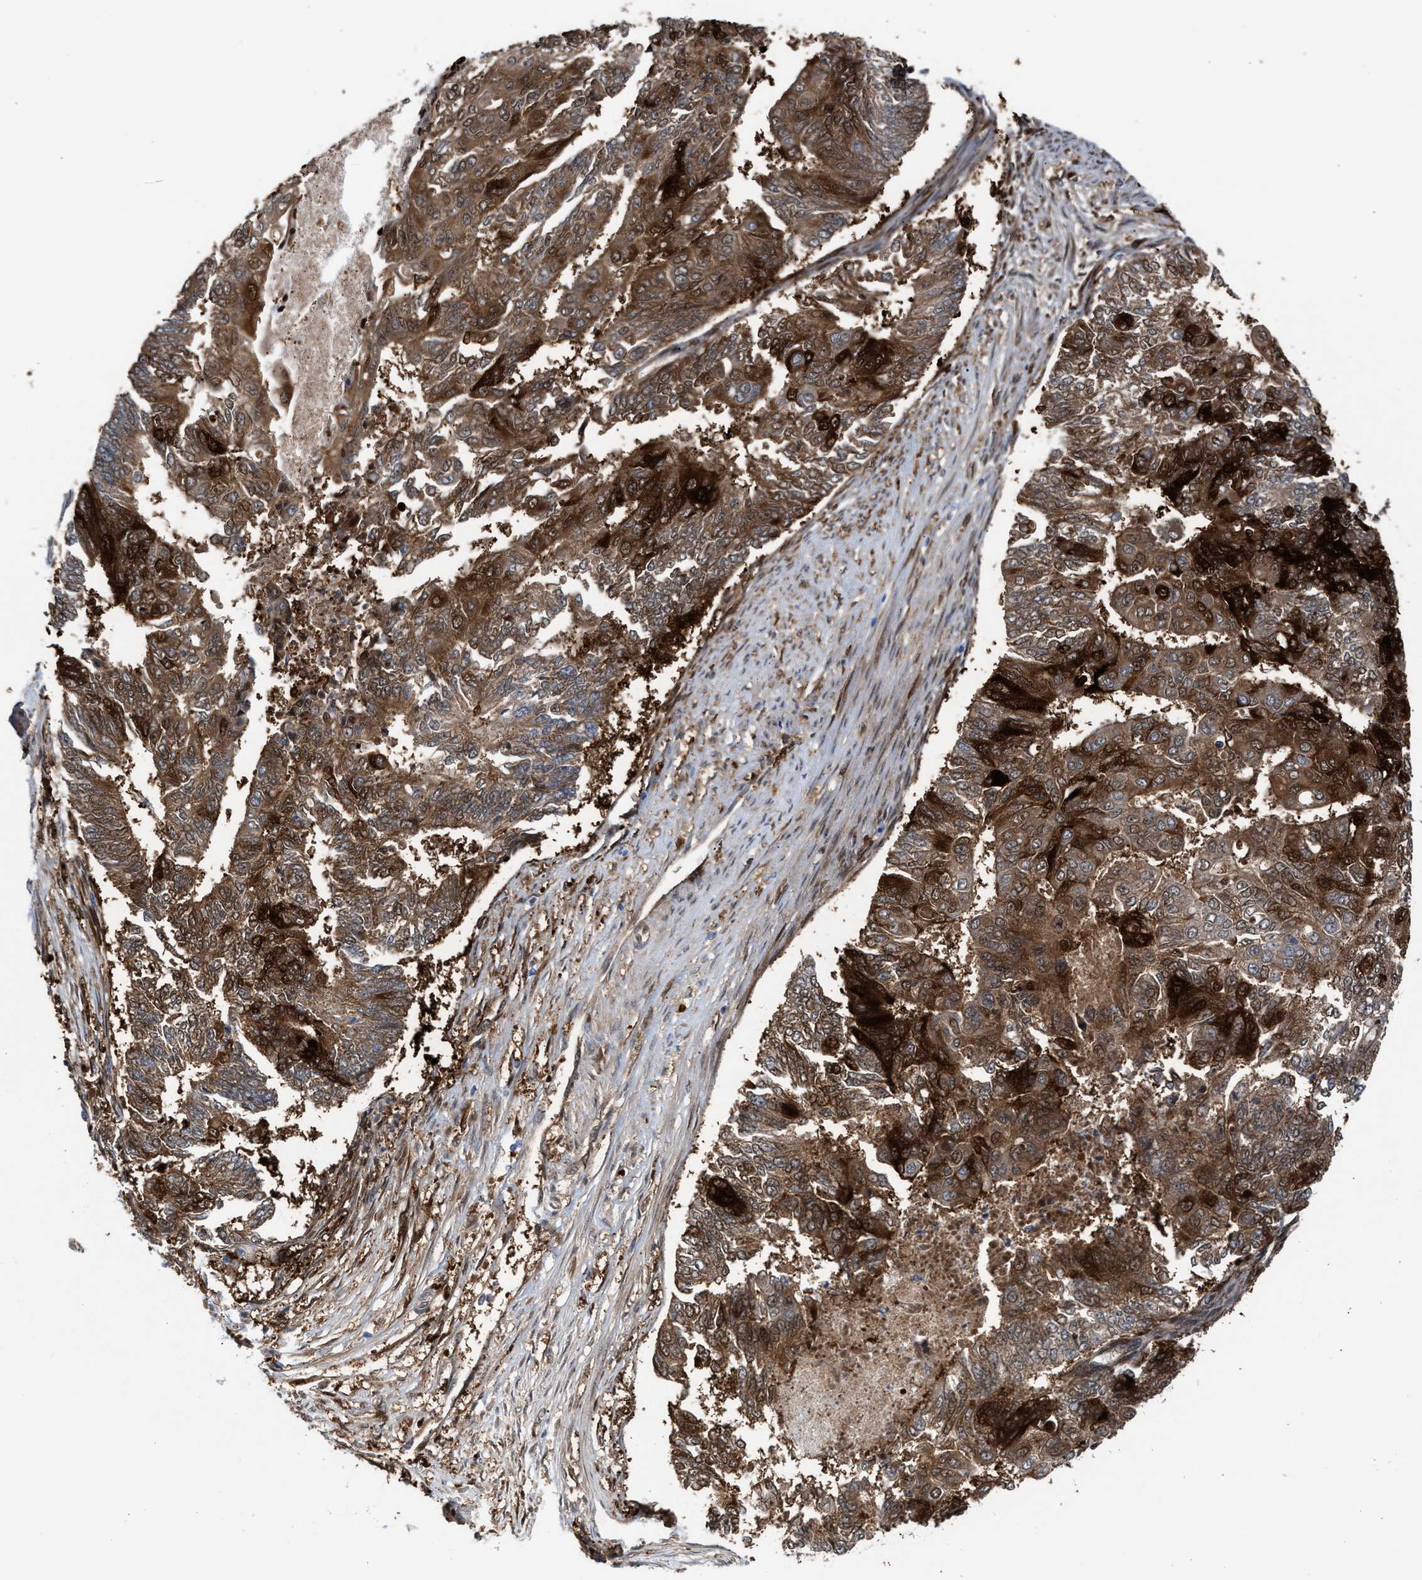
{"staining": {"intensity": "moderate", "quantity": ">75%", "location": "cytoplasmic/membranous,nuclear"}, "tissue": "endometrial cancer", "cell_type": "Tumor cells", "image_type": "cancer", "snomed": [{"axis": "morphology", "description": "Adenocarcinoma, NOS"}, {"axis": "topography", "description": "Endometrium"}], "caption": "Endometrial cancer tissue reveals moderate cytoplasmic/membranous and nuclear positivity in about >75% of tumor cells, visualized by immunohistochemistry.", "gene": "TP53I3", "patient": {"sex": "female", "age": 32}}